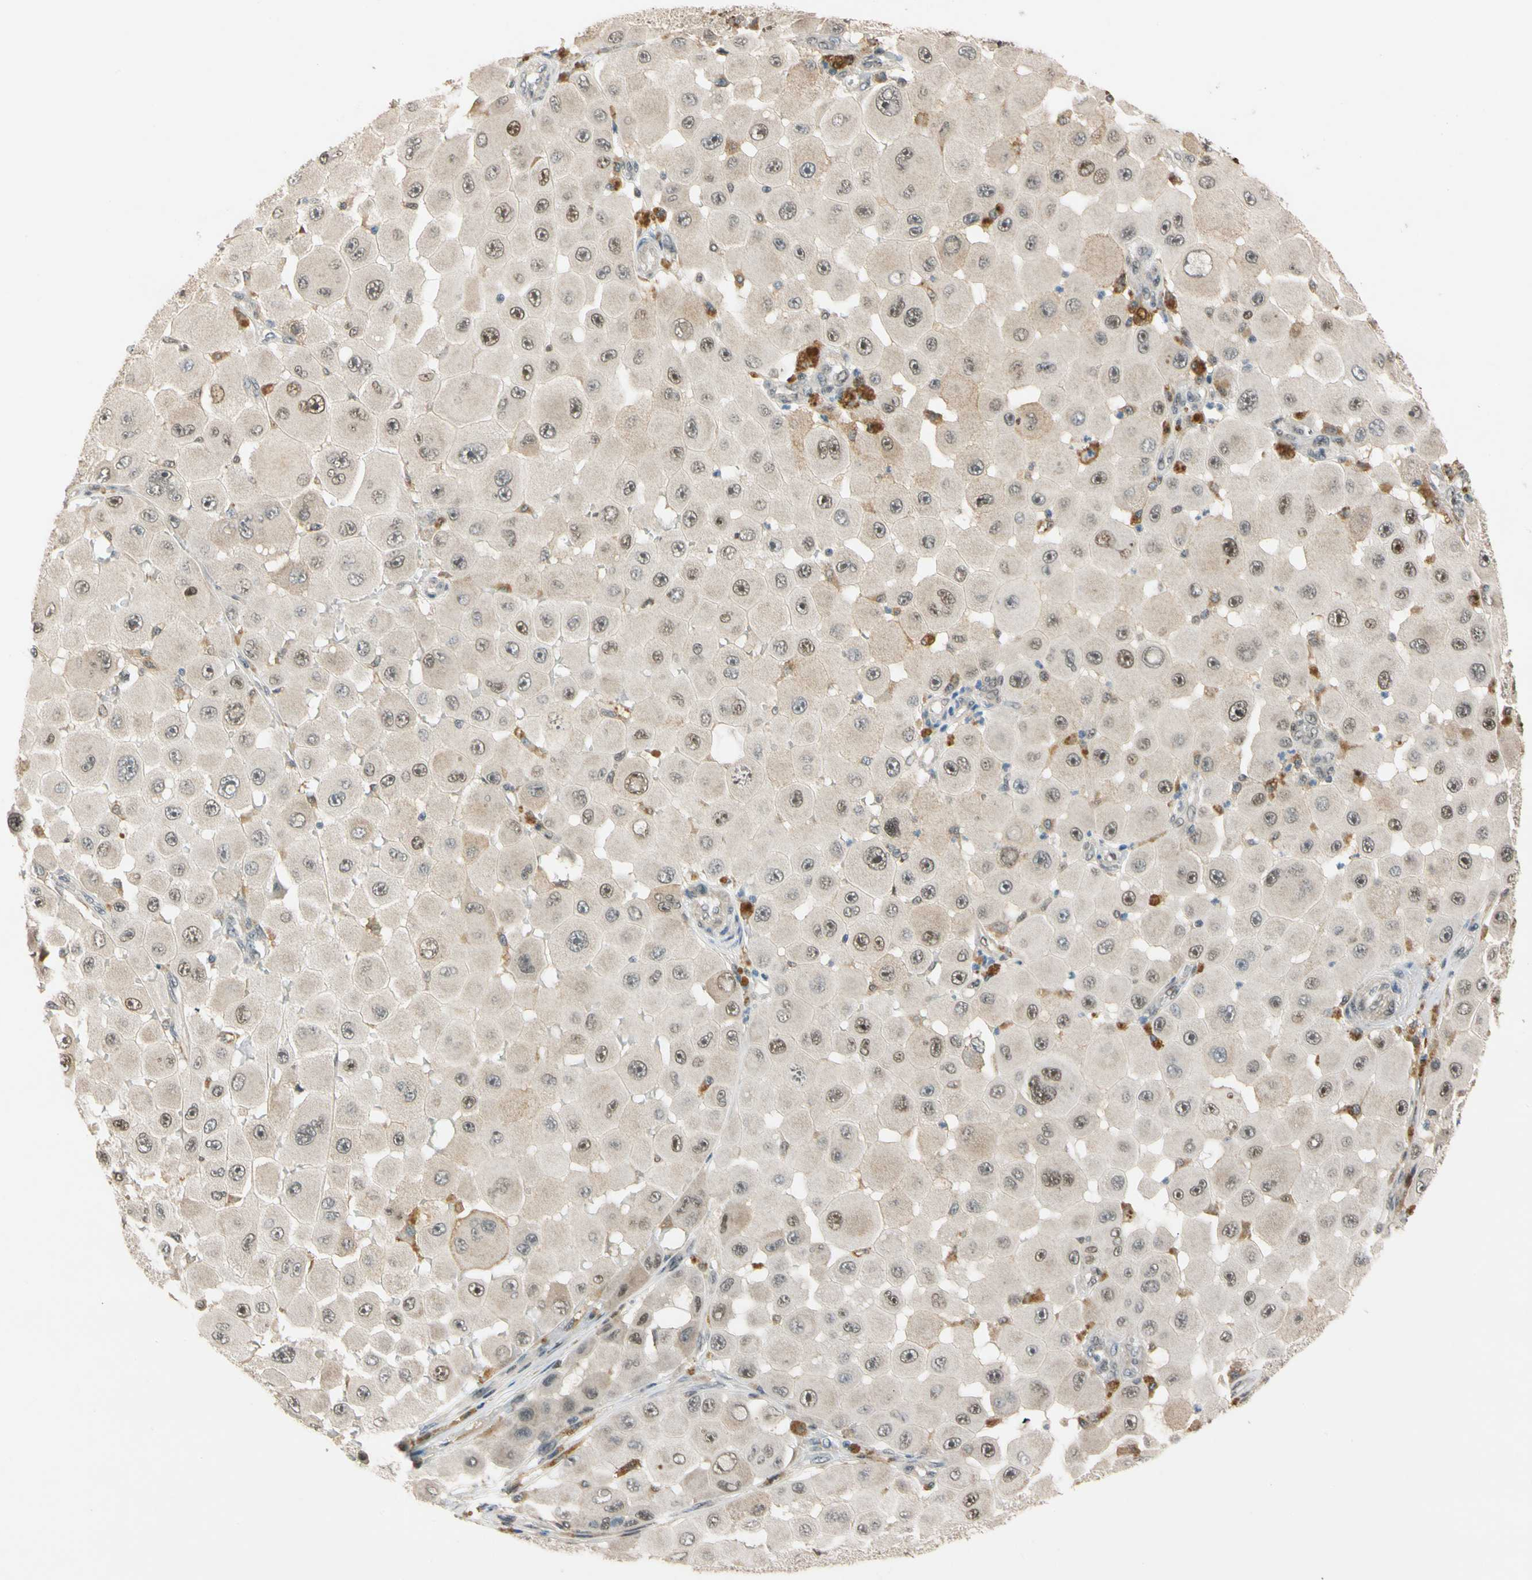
{"staining": {"intensity": "moderate", "quantity": ">75%", "location": "cytoplasmic/membranous,nuclear"}, "tissue": "melanoma", "cell_type": "Tumor cells", "image_type": "cancer", "snomed": [{"axis": "morphology", "description": "Malignant melanoma, NOS"}, {"axis": "topography", "description": "Skin"}], "caption": "Melanoma stained for a protein displays moderate cytoplasmic/membranous and nuclear positivity in tumor cells.", "gene": "RIOX2", "patient": {"sex": "female", "age": 81}}